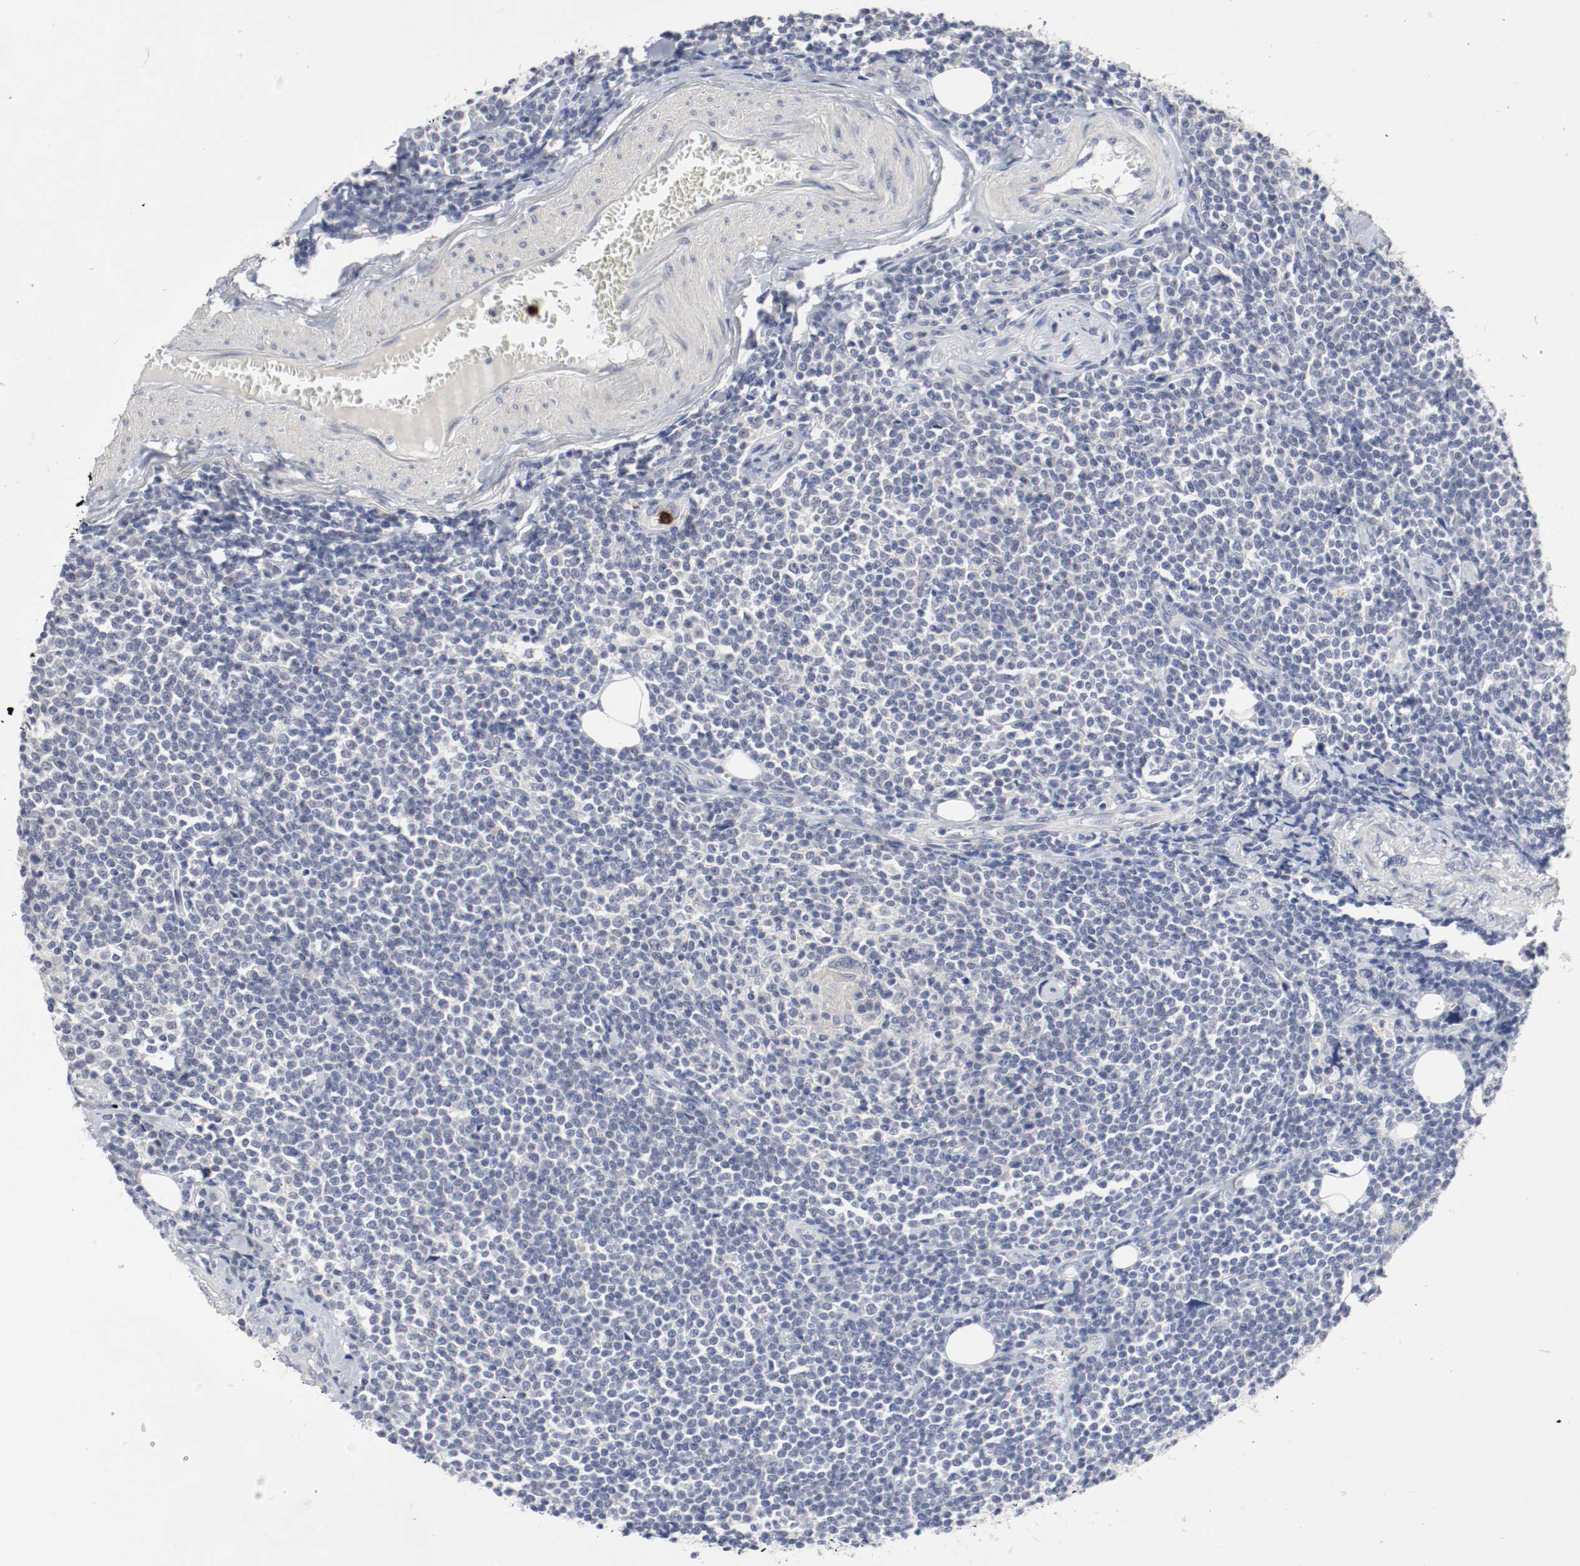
{"staining": {"intensity": "negative", "quantity": "none", "location": "none"}, "tissue": "lymphoma", "cell_type": "Tumor cells", "image_type": "cancer", "snomed": [{"axis": "morphology", "description": "Malignant lymphoma, non-Hodgkin's type, Low grade"}, {"axis": "topography", "description": "Soft tissue"}], "caption": "IHC image of human lymphoma stained for a protein (brown), which demonstrates no expression in tumor cells. The staining was performed using DAB (3,3'-diaminobenzidine) to visualize the protein expression in brown, while the nuclei were stained in blue with hematoxylin (Magnification: 20x).", "gene": "CEBPE", "patient": {"sex": "male", "age": 92}}